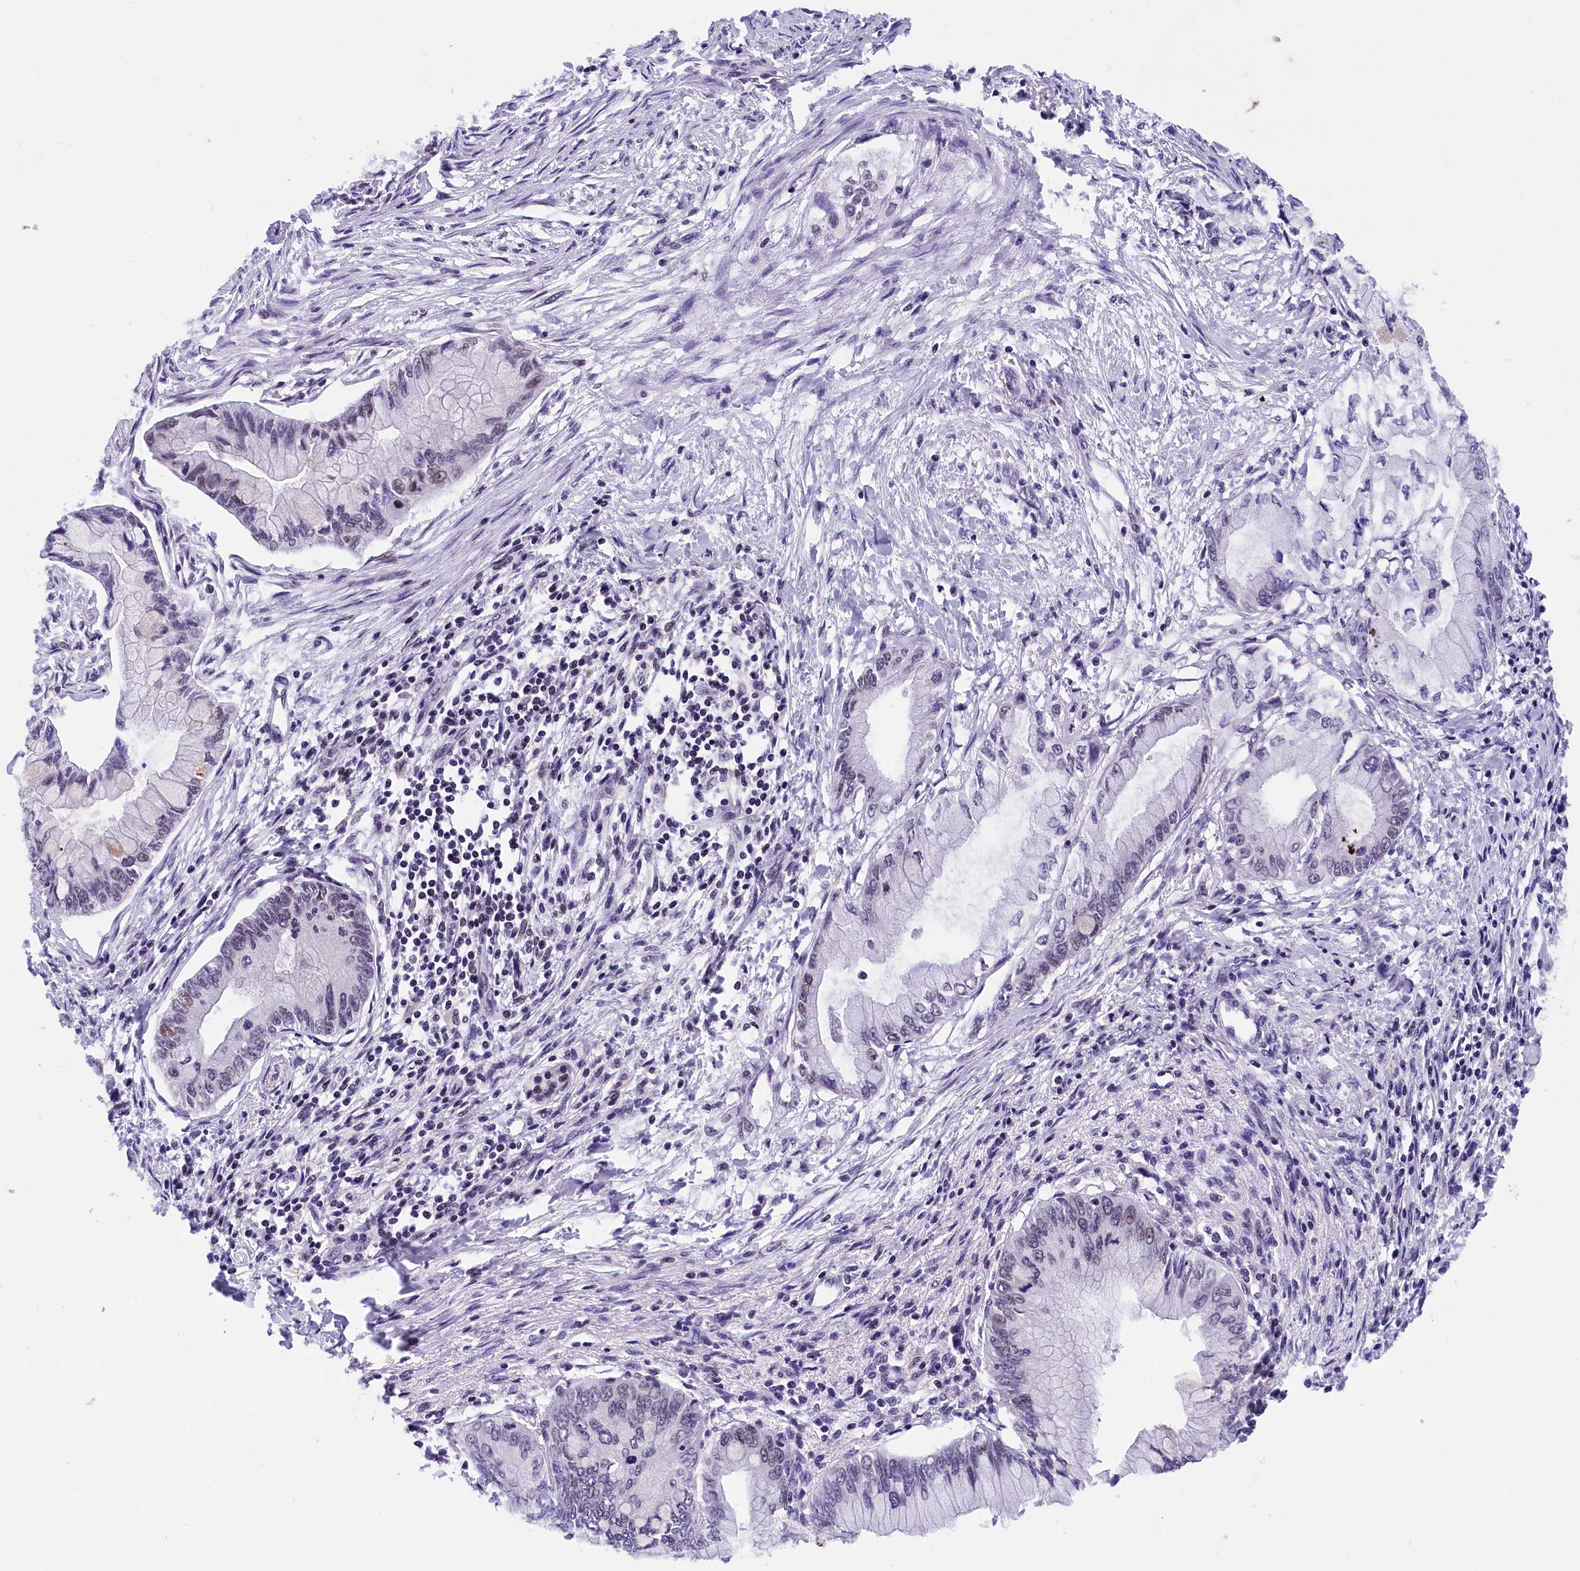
{"staining": {"intensity": "weak", "quantity": "<25%", "location": "nuclear"}, "tissue": "pancreatic cancer", "cell_type": "Tumor cells", "image_type": "cancer", "snomed": [{"axis": "morphology", "description": "Adenocarcinoma, NOS"}, {"axis": "topography", "description": "Pancreas"}], "caption": "High power microscopy photomicrograph of an immunohistochemistry (IHC) micrograph of pancreatic cancer (adenocarcinoma), revealing no significant positivity in tumor cells.", "gene": "CDYL2", "patient": {"sex": "male", "age": 48}}